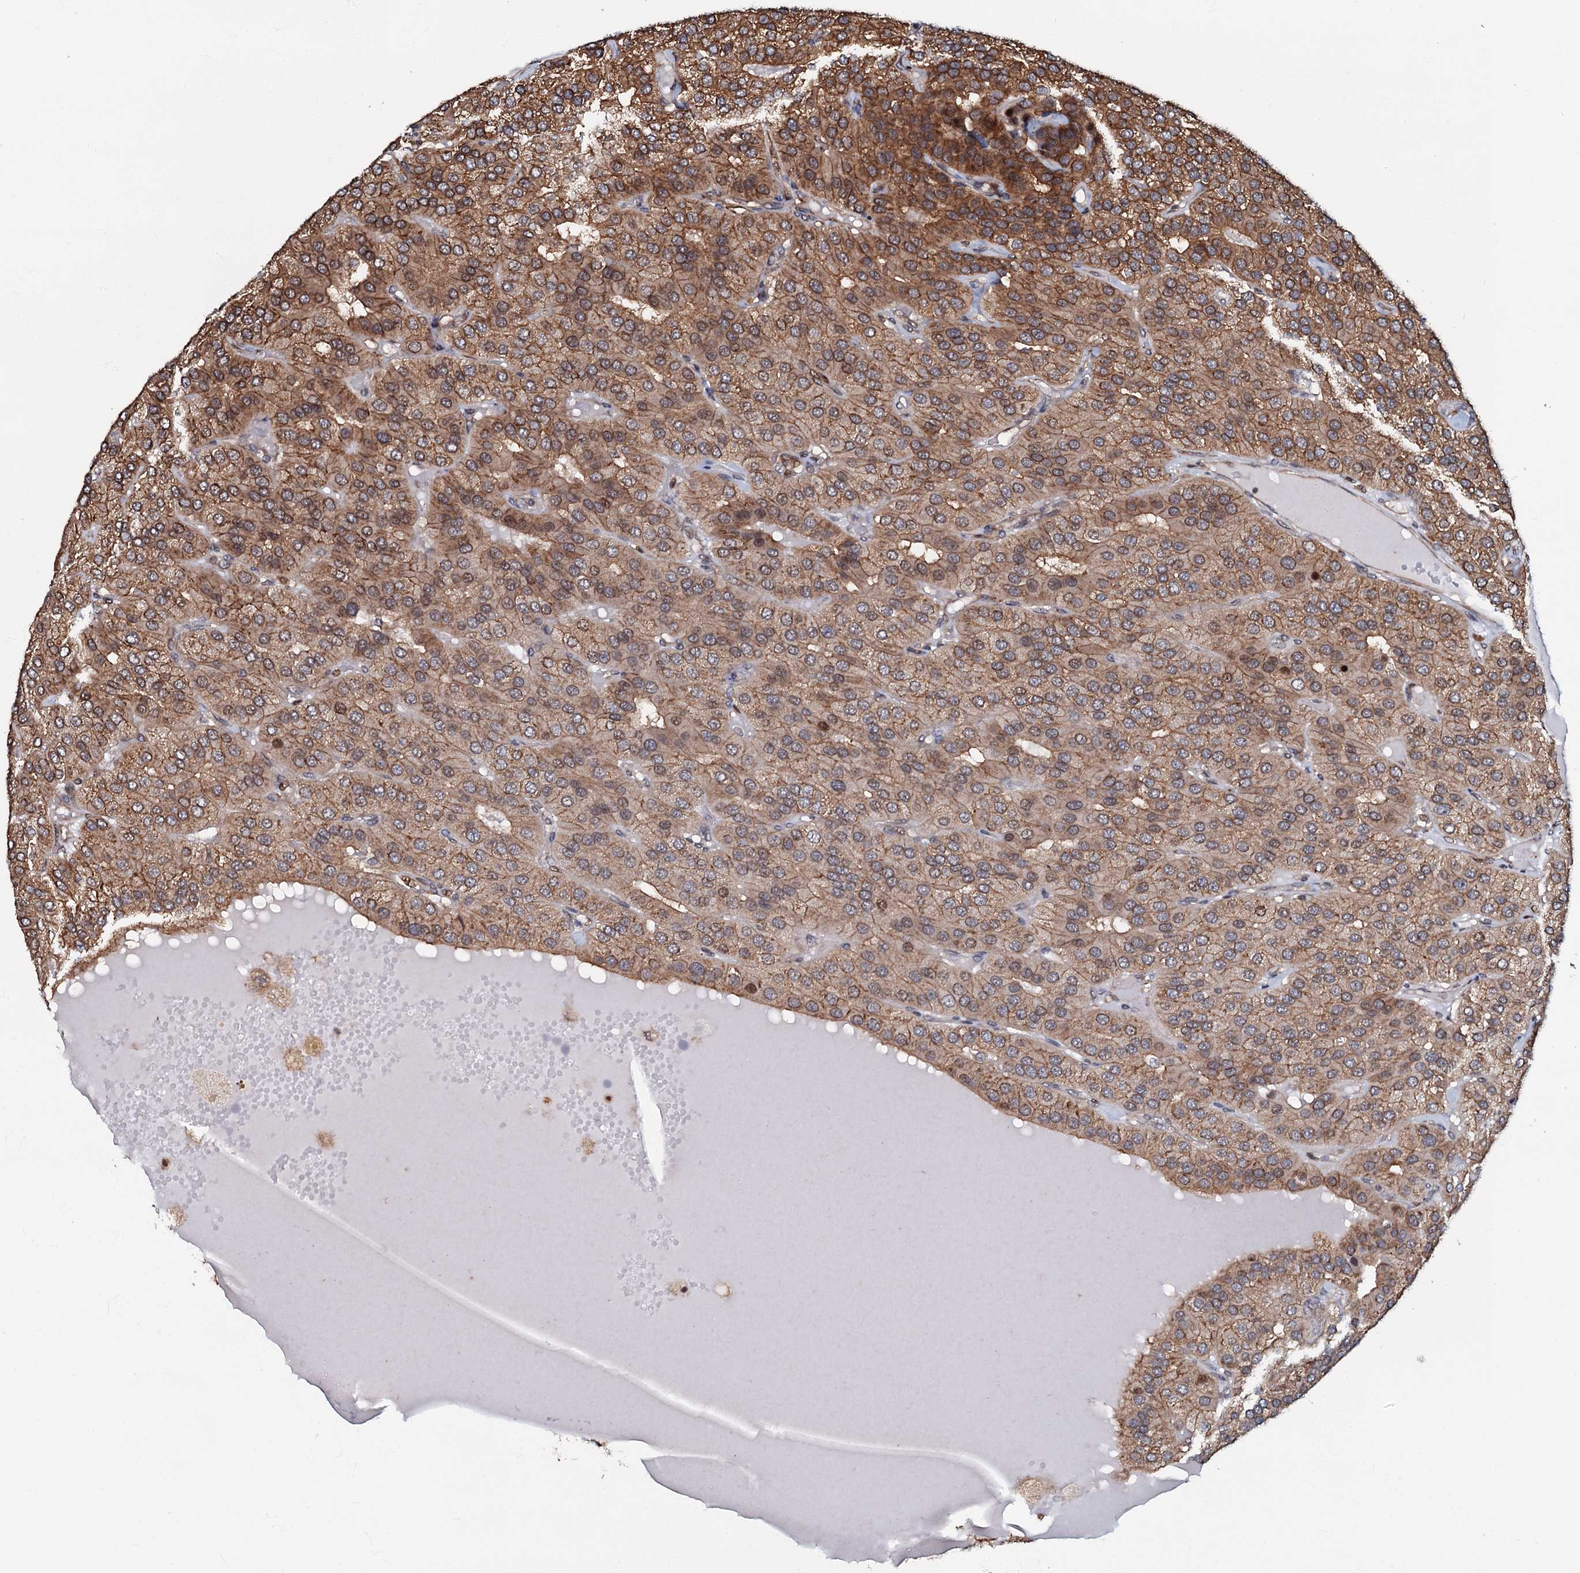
{"staining": {"intensity": "moderate", "quantity": ">75%", "location": "cytoplasmic/membranous"}, "tissue": "parathyroid gland", "cell_type": "Glandular cells", "image_type": "normal", "snomed": [{"axis": "morphology", "description": "Normal tissue, NOS"}, {"axis": "morphology", "description": "Adenoma, NOS"}, {"axis": "topography", "description": "Parathyroid gland"}], "caption": "Protein analysis of normal parathyroid gland demonstrates moderate cytoplasmic/membranous staining in about >75% of glandular cells. Using DAB (3,3'-diaminobenzidine) (brown) and hematoxylin (blue) stains, captured at high magnification using brightfield microscopy.", "gene": "OSBP", "patient": {"sex": "female", "age": 86}}